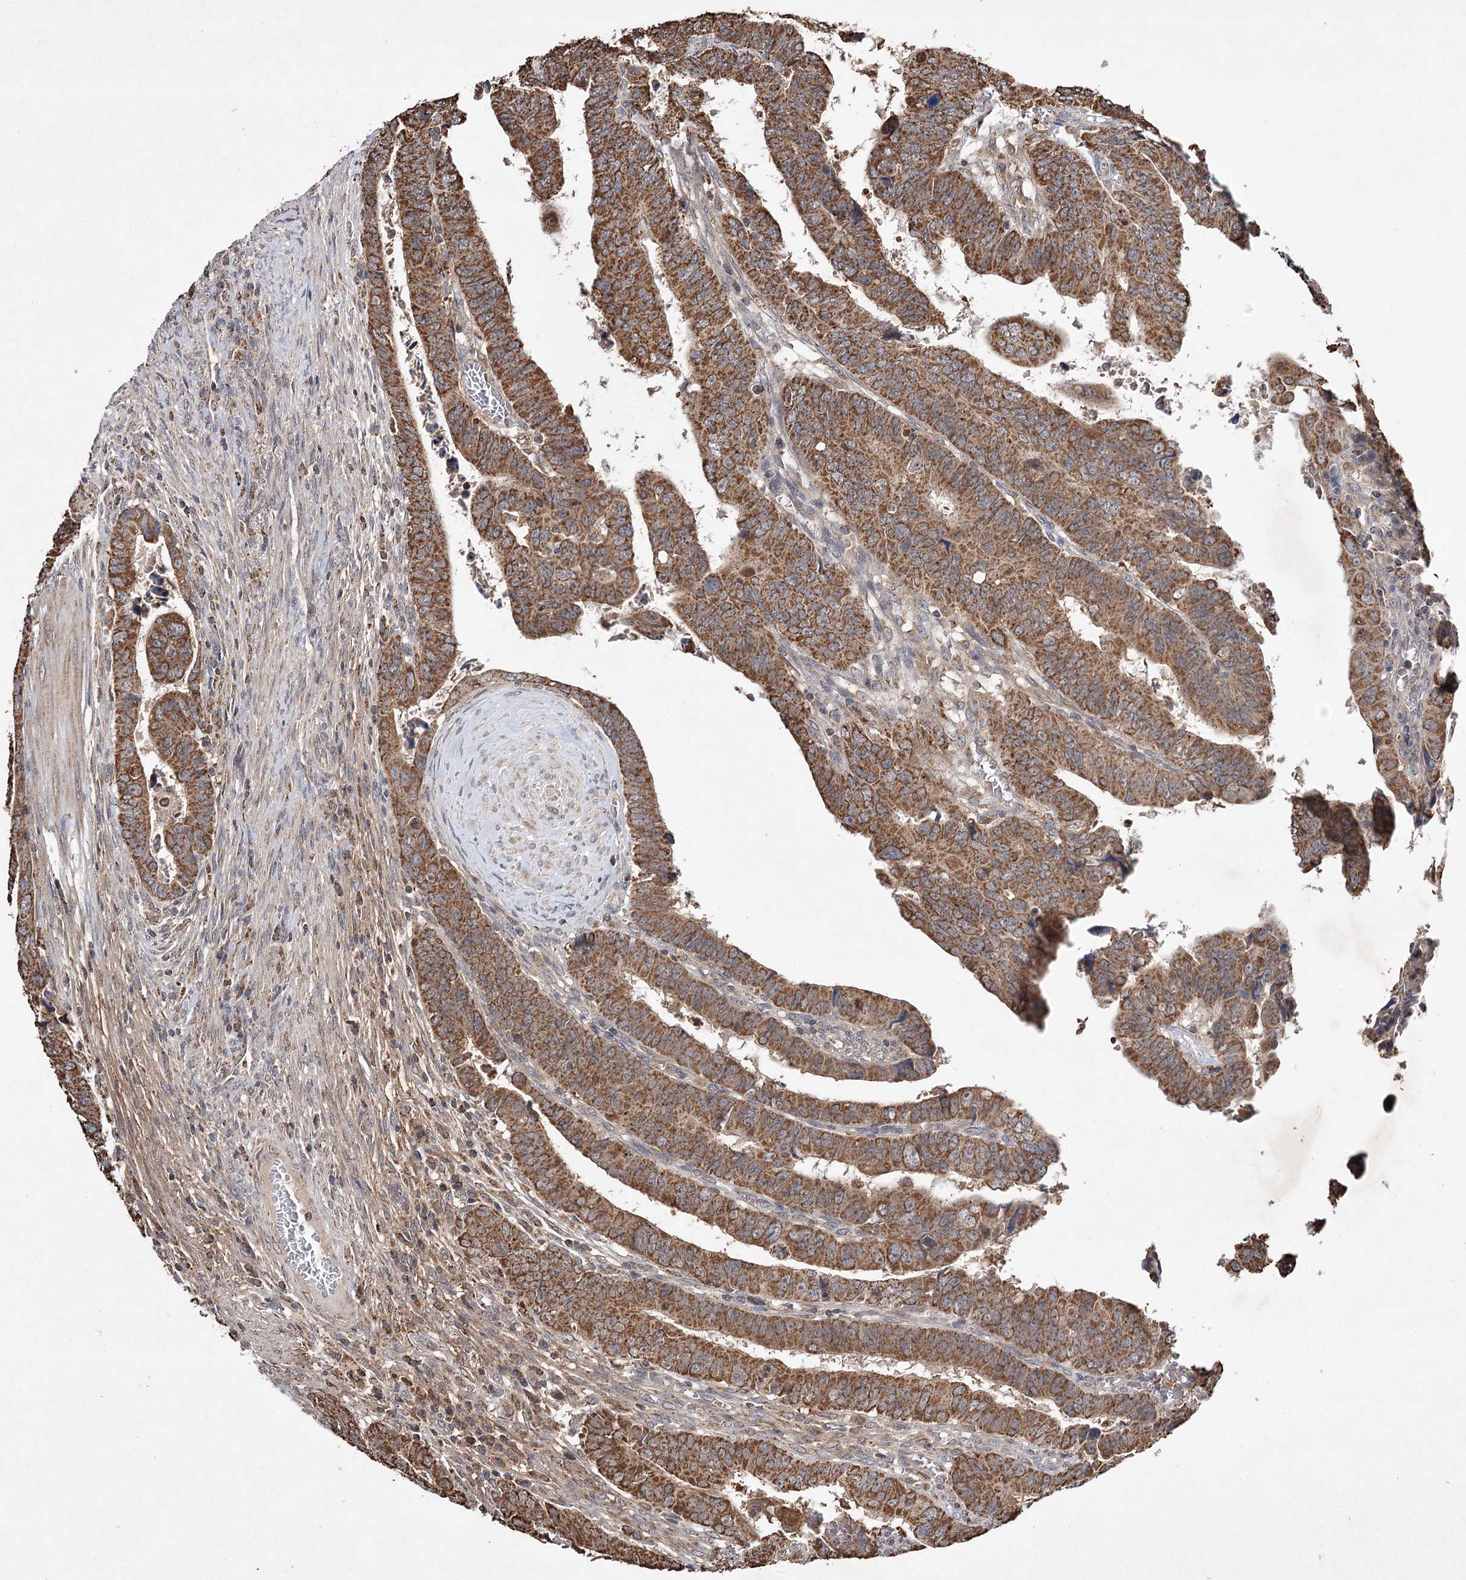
{"staining": {"intensity": "strong", "quantity": ">75%", "location": "cytoplasmic/membranous"}, "tissue": "colorectal cancer", "cell_type": "Tumor cells", "image_type": "cancer", "snomed": [{"axis": "morphology", "description": "Normal tissue, NOS"}, {"axis": "morphology", "description": "Adenocarcinoma, NOS"}, {"axis": "topography", "description": "Rectum"}], "caption": "Protein expression analysis of human colorectal cancer (adenocarcinoma) reveals strong cytoplasmic/membranous staining in approximately >75% of tumor cells. Immunohistochemistry (ihc) stains the protein in brown and the nuclei are stained blue.", "gene": "PIK3CB", "patient": {"sex": "female", "age": 65}}